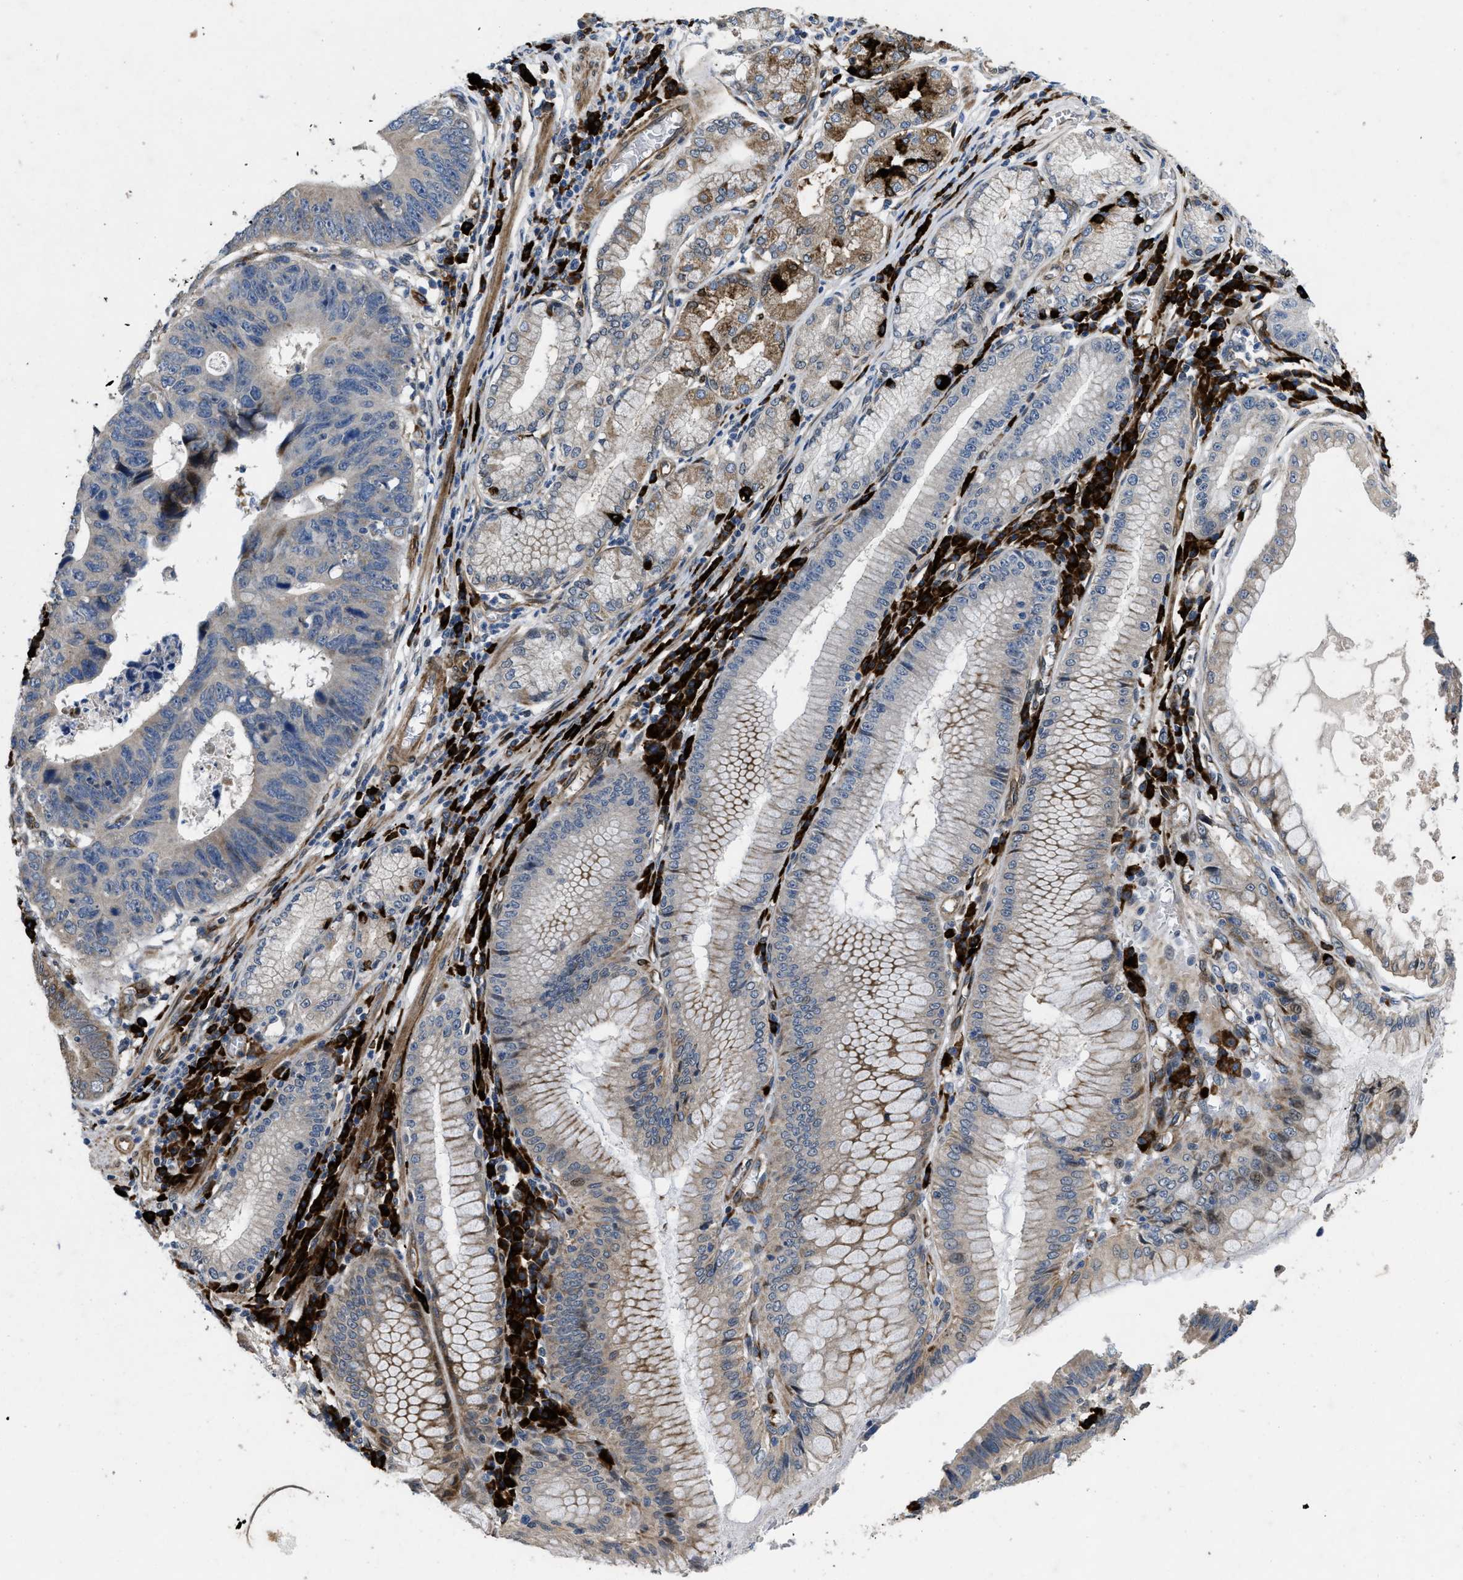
{"staining": {"intensity": "moderate", "quantity": "25%-75%", "location": "cytoplasmic/membranous"}, "tissue": "stomach cancer", "cell_type": "Tumor cells", "image_type": "cancer", "snomed": [{"axis": "morphology", "description": "Adenocarcinoma, NOS"}, {"axis": "topography", "description": "Stomach"}], "caption": "Human stomach cancer stained with a protein marker exhibits moderate staining in tumor cells.", "gene": "HSPA12B", "patient": {"sex": "male", "age": 59}}